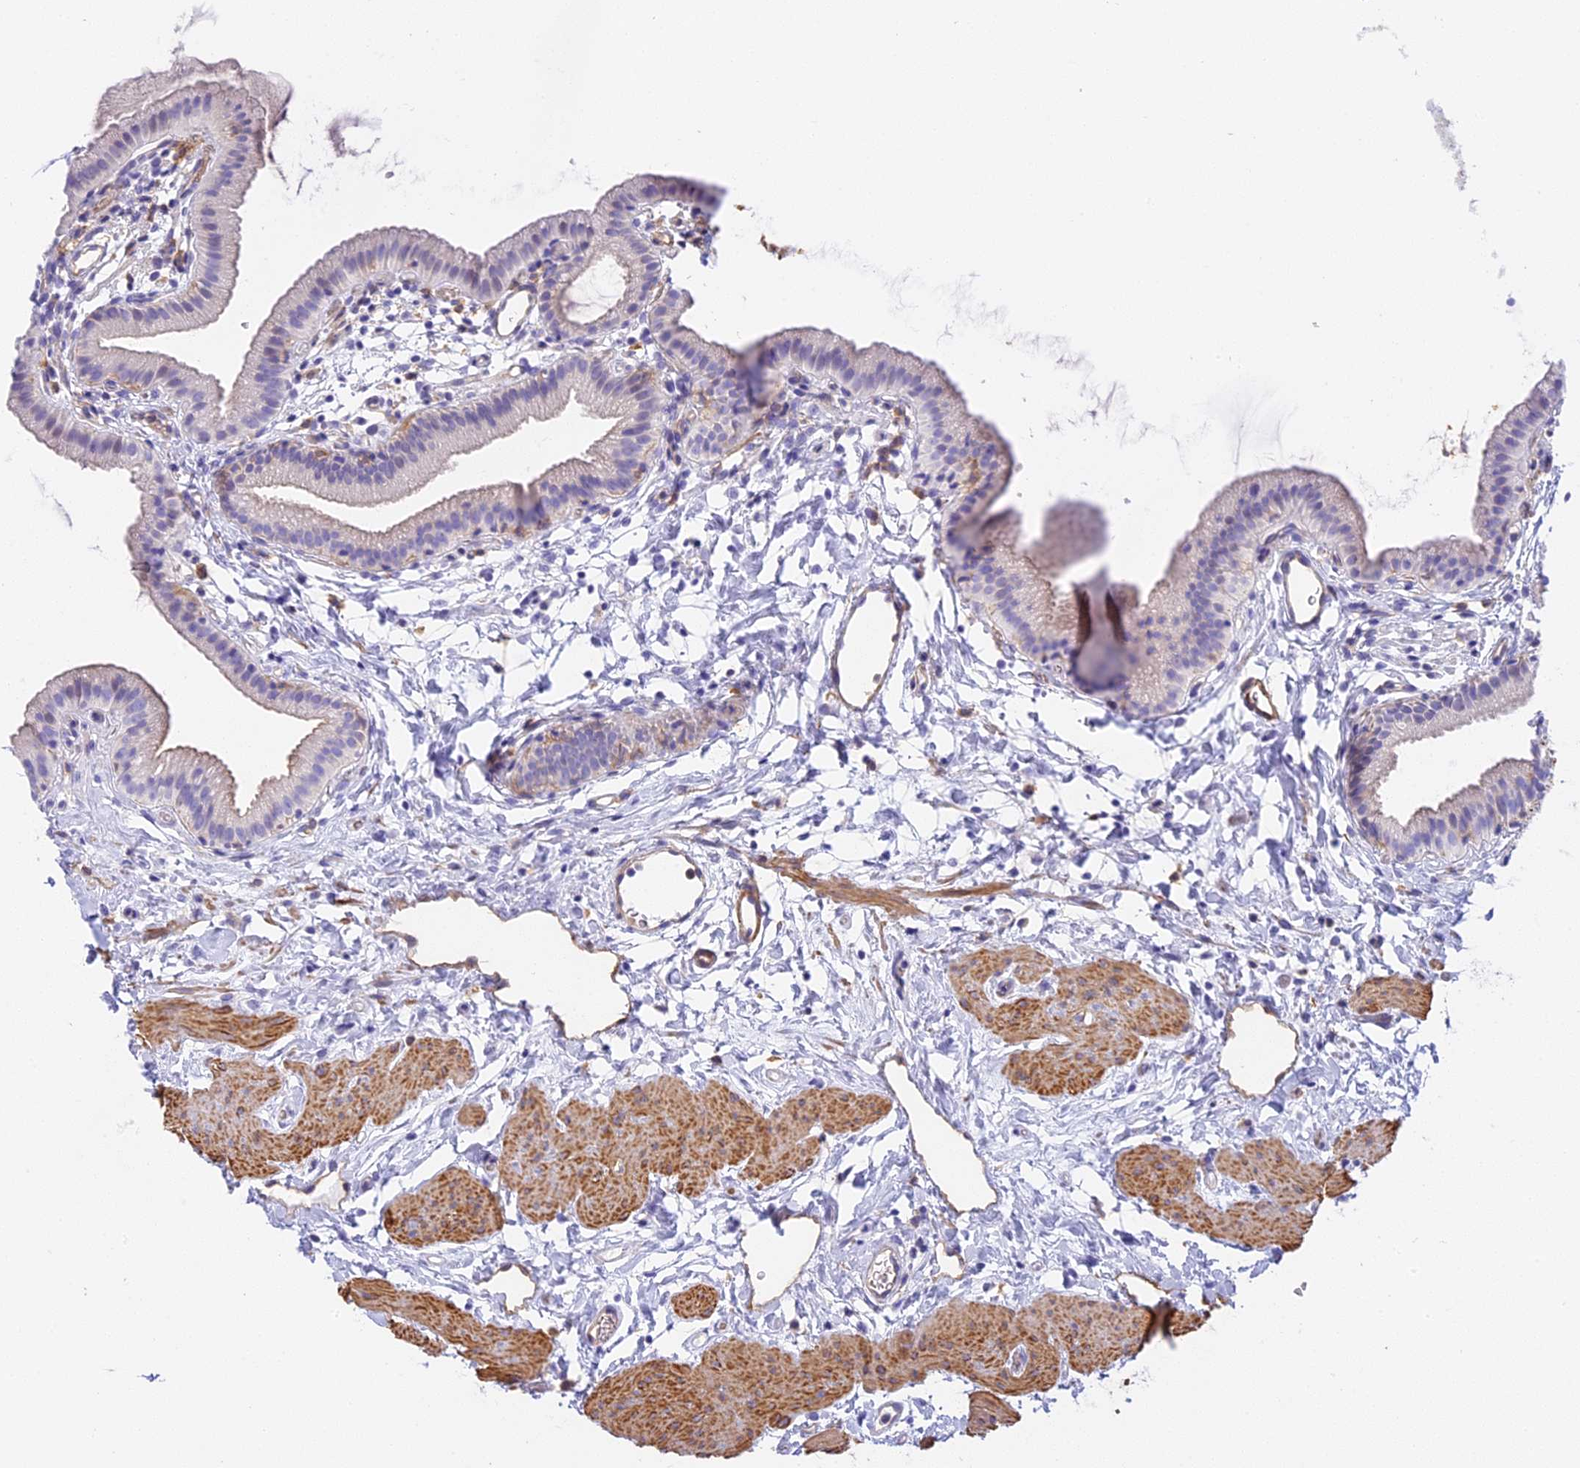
{"staining": {"intensity": "negative", "quantity": "none", "location": "none"}, "tissue": "gallbladder", "cell_type": "Glandular cells", "image_type": "normal", "snomed": [{"axis": "morphology", "description": "Normal tissue, NOS"}, {"axis": "topography", "description": "Gallbladder"}], "caption": "A photomicrograph of gallbladder stained for a protein displays no brown staining in glandular cells.", "gene": "HOMER3", "patient": {"sex": "female", "age": 46}}